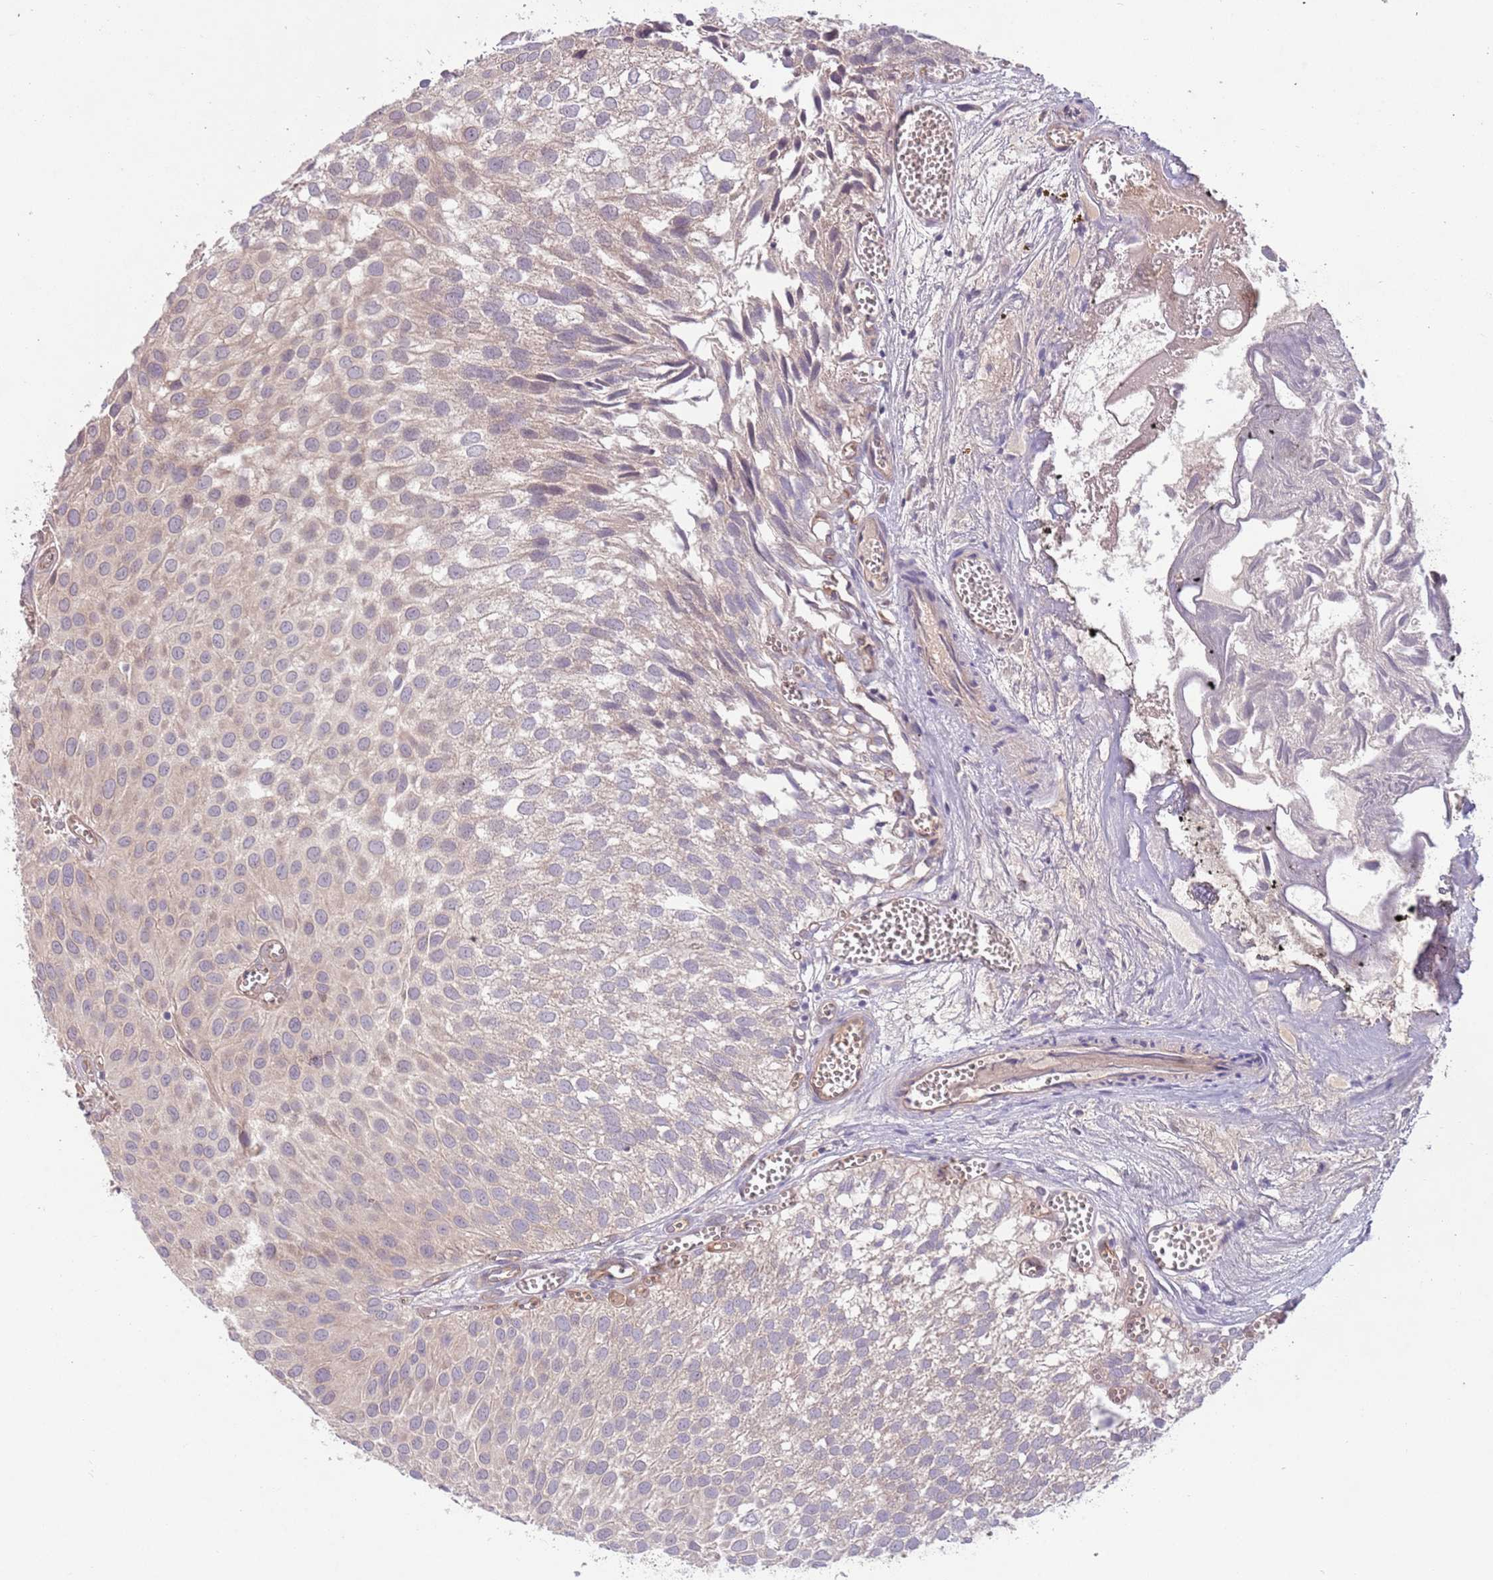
{"staining": {"intensity": "weak", "quantity": "25%-75%", "location": "cytoplasmic/membranous"}, "tissue": "urothelial cancer", "cell_type": "Tumor cells", "image_type": "cancer", "snomed": [{"axis": "morphology", "description": "Urothelial carcinoma, Low grade"}, {"axis": "topography", "description": "Urinary bladder"}], "caption": "Immunohistochemical staining of low-grade urothelial carcinoma displays low levels of weak cytoplasmic/membranous protein staining in about 25%-75% of tumor cells.", "gene": "SAV1", "patient": {"sex": "male", "age": 88}}